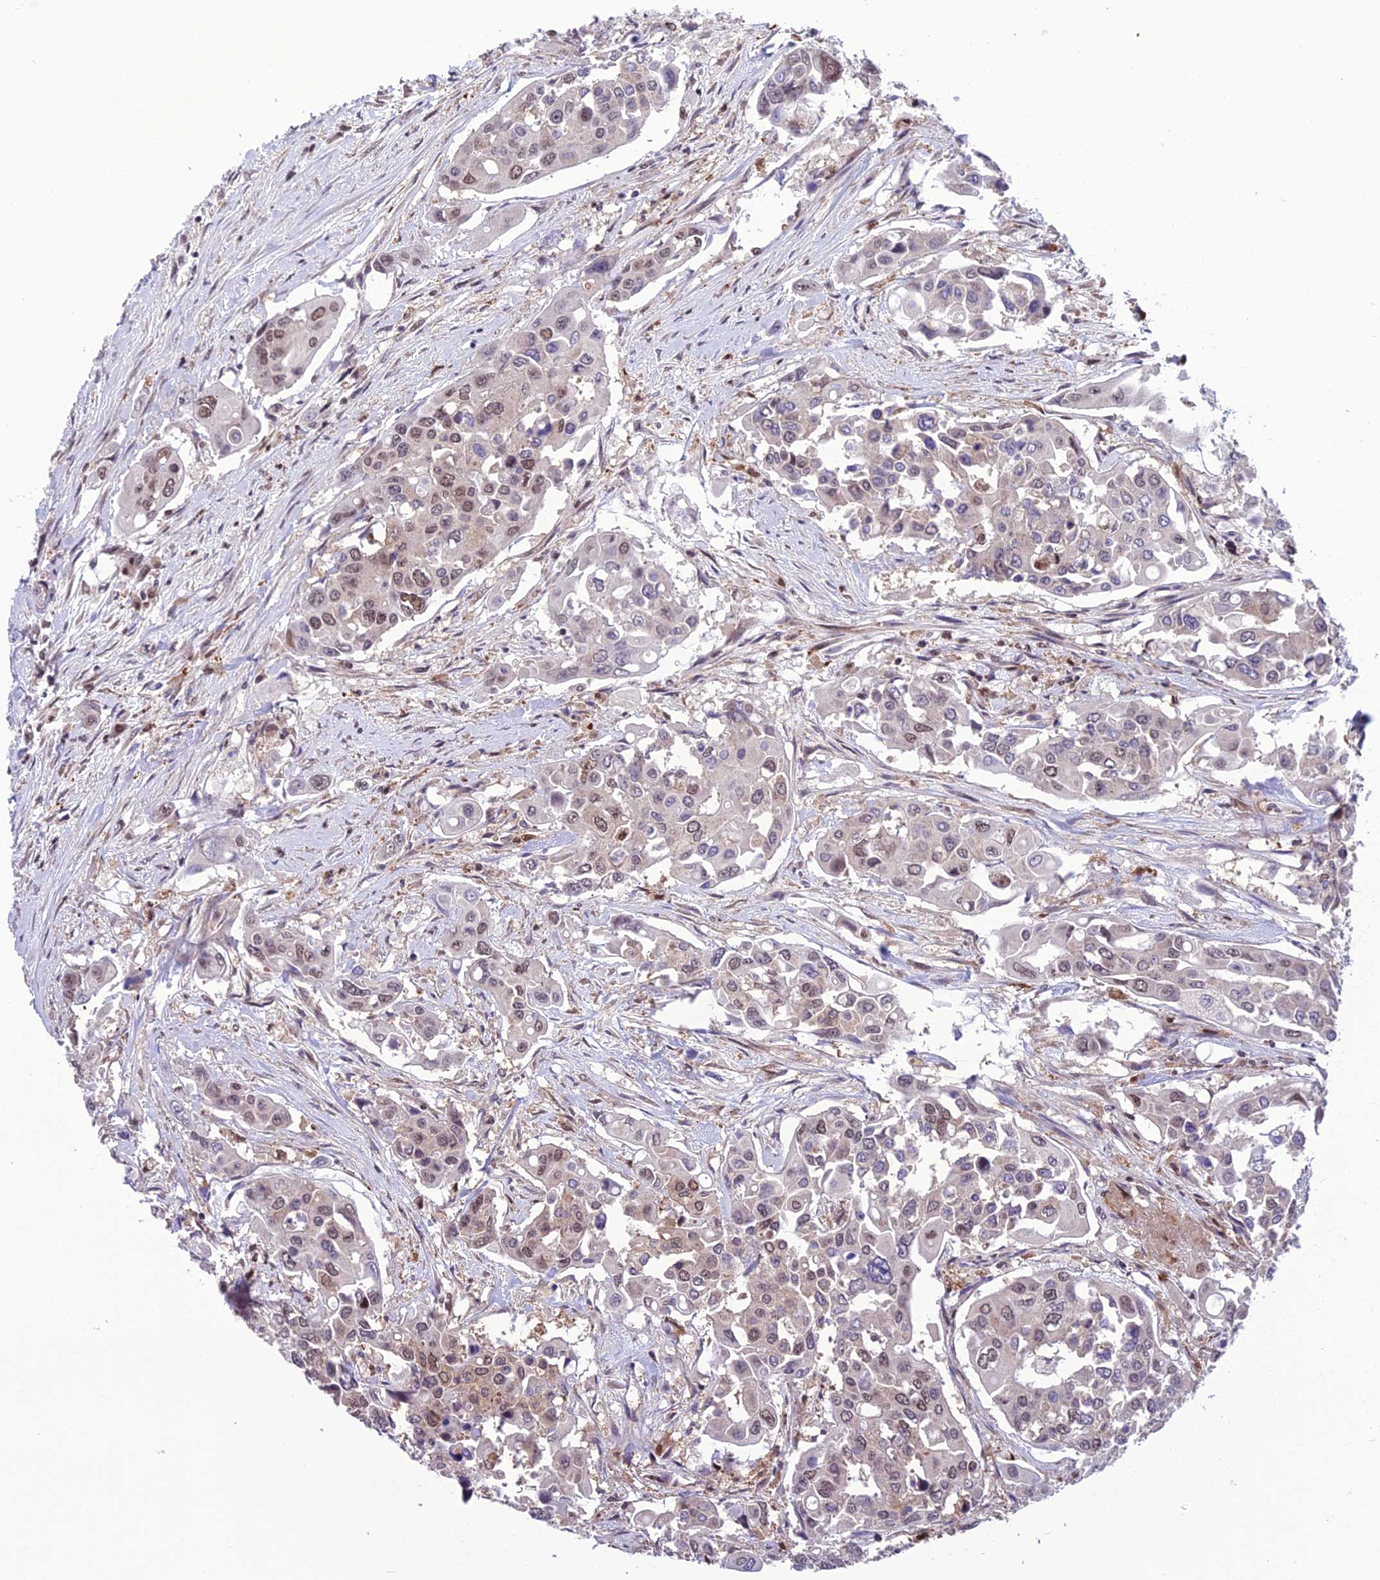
{"staining": {"intensity": "moderate", "quantity": "<25%", "location": "nuclear"}, "tissue": "colorectal cancer", "cell_type": "Tumor cells", "image_type": "cancer", "snomed": [{"axis": "morphology", "description": "Adenocarcinoma, NOS"}, {"axis": "topography", "description": "Colon"}], "caption": "This is an image of immunohistochemistry (IHC) staining of colorectal cancer, which shows moderate staining in the nuclear of tumor cells.", "gene": "MIS12", "patient": {"sex": "male", "age": 77}}